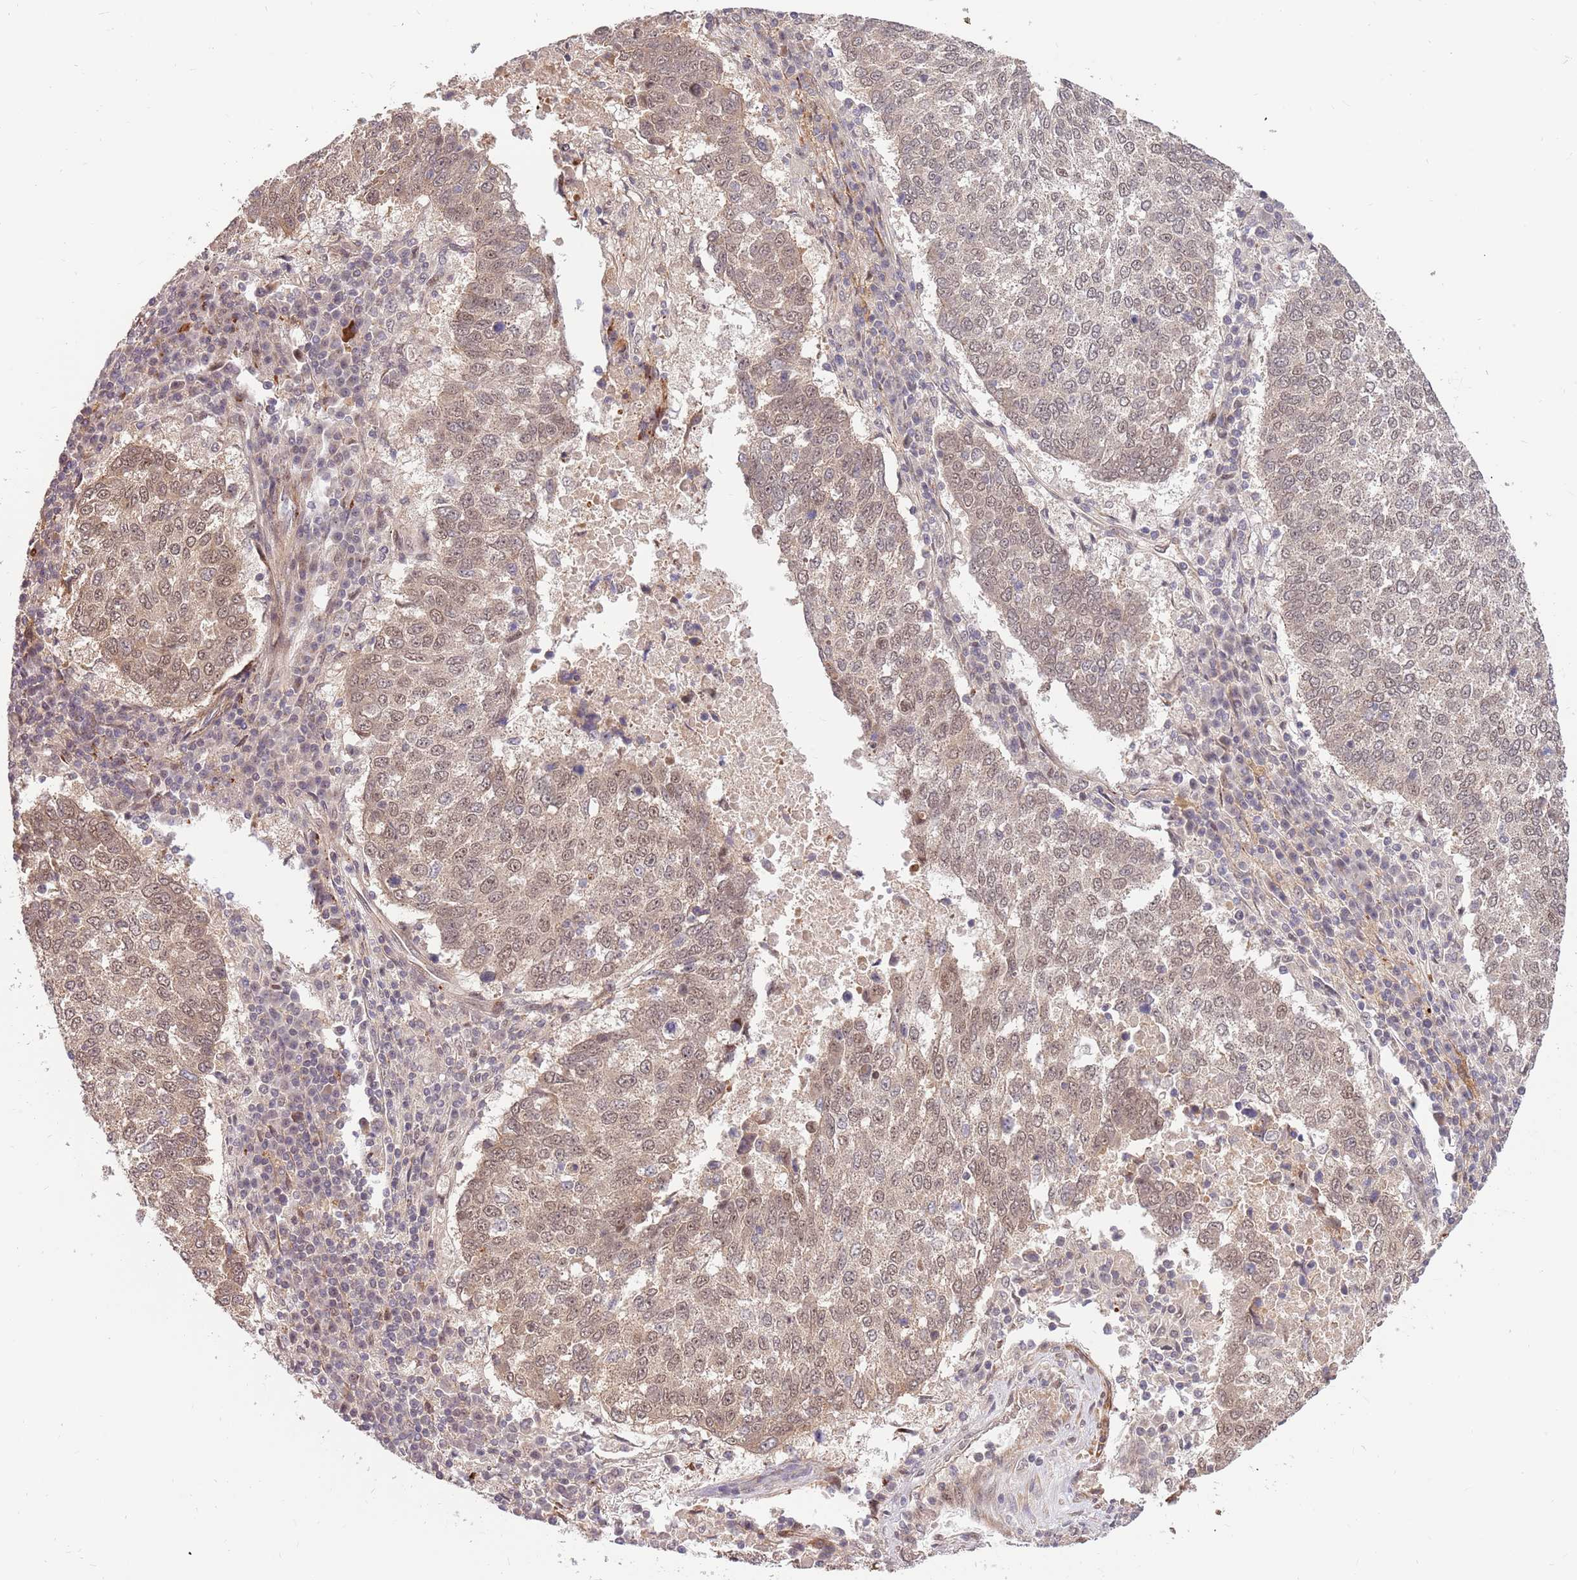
{"staining": {"intensity": "weak", "quantity": ">75%", "location": "nuclear"}, "tissue": "lung cancer", "cell_type": "Tumor cells", "image_type": "cancer", "snomed": [{"axis": "morphology", "description": "Squamous cell carcinoma, NOS"}, {"axis": "topography", "description": "Lung"}], "caption": "Protein staining of lung cancer tissue displays weak nuclear positivity in approximately >75% of tumor cells. The protein is stained brown, and the nuclei are stained in blue (DAB (3,3'-diaminobenzidine) IHC with brightfield microscopy, high magnification).", "gene": "HAUS3", "patient": {"sex": "male", "age": 73}}